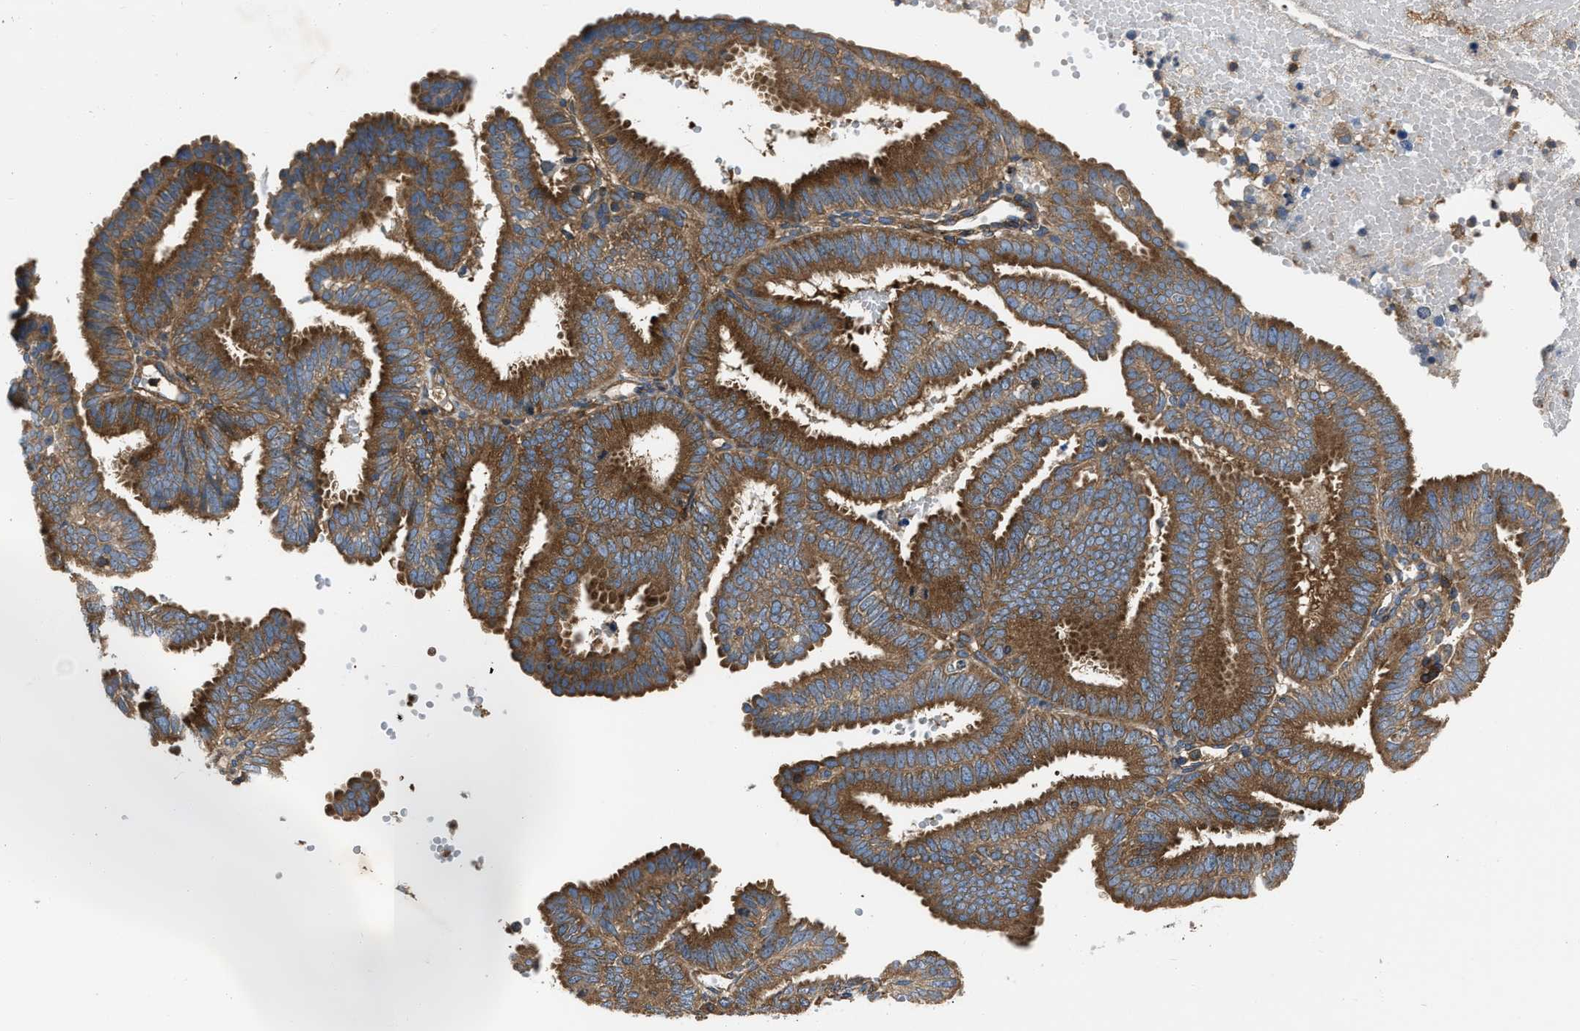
{"staining": {"intensity": "moderate", "quantity": ">75%", "location": "cytoplasmic/membranous"}, "tissue": "endometrial cancer", "cell_type": "Tumor cells", "image_type": "cancer", "snomed": [{"axis": "morphology", "description": "Adenocarcinoma, NOS"}, {"axis": "topography", "description": "Endometrium"}], "caption": "IHC (DAB (3,3'-diaminobenzidine)) staining of human endometrial cancer demonstrates moderate cytoplasmic/membranous protein positivity in about >75% of tumor cells. The staining was performed using DAB (3,3'-diaminobenzidine), with brown indicating positive protein expression. Nuclei are stained blue with hematoxylin.", "gene": "YARS1", "patient": {"sex": "female", "age": 58}}